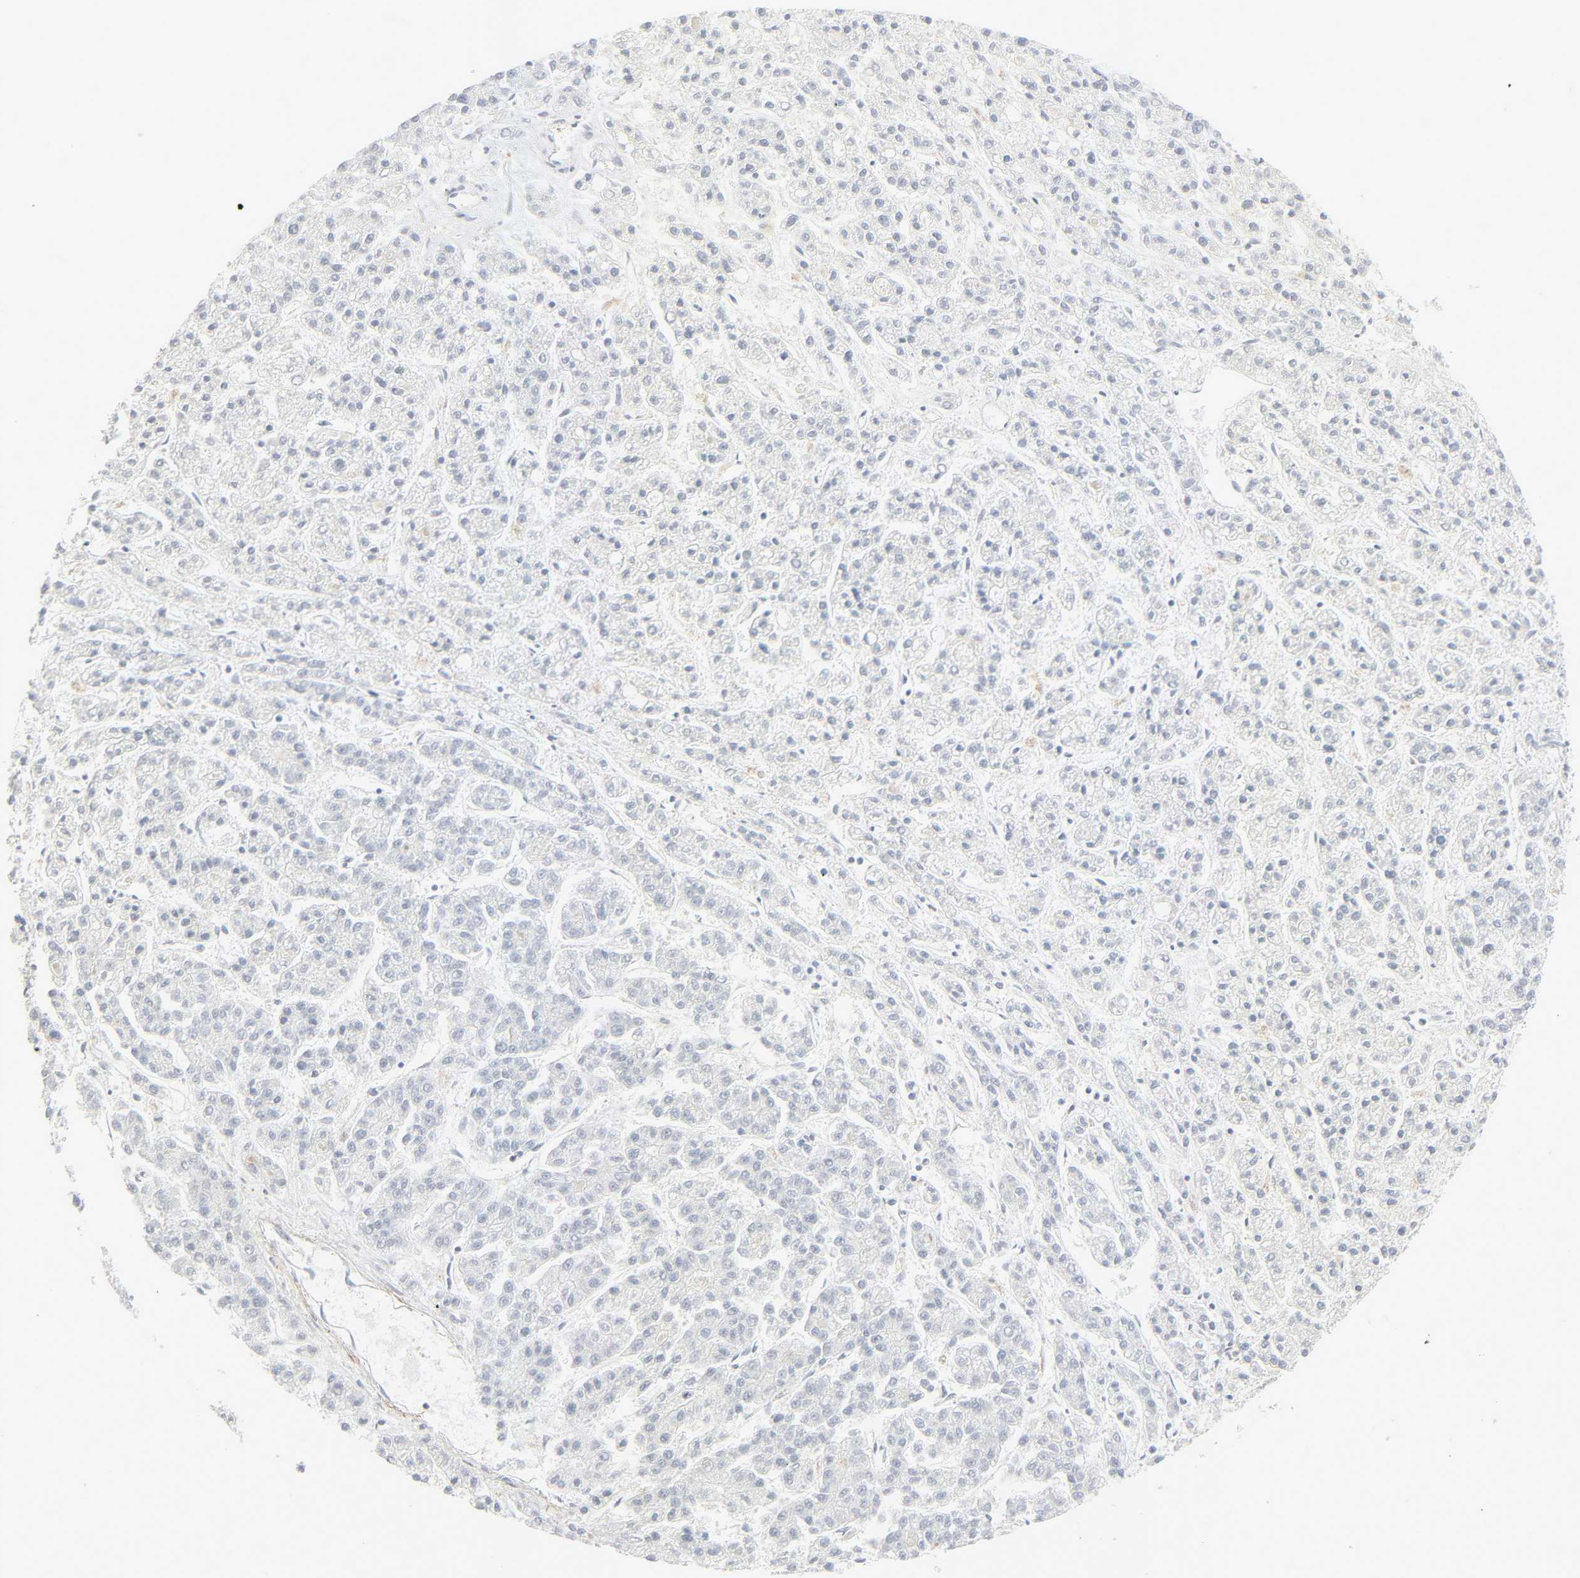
{"staining": {"intensity": "negative", "quantity": "none", "location": "none"}, "tissue": "liver cancer", "cell_type": "Tumor cells", "image_type": "cancer", "snomed": [{"axis": "morphology", "description": "Carcinoma, Hepatocellular, NOS"}, {"axis": "topography", "description": "Liver"}], "caption": "This photomicrograph is of hepatocellular carcinoma (liver) stained with immunohistochemistry (IHC) to label a protein in brown with the nuclei are counter-stained blue. There is no staining in tumor cells. (Stains: DAB (3,3'-diaminobenzidine) IHC with hematoxylin counter stain, Microscopy: brightfield microscopy at high magnification).", "gene": "ZBTB16", "patient": {"sex": "male", "age": 70}}